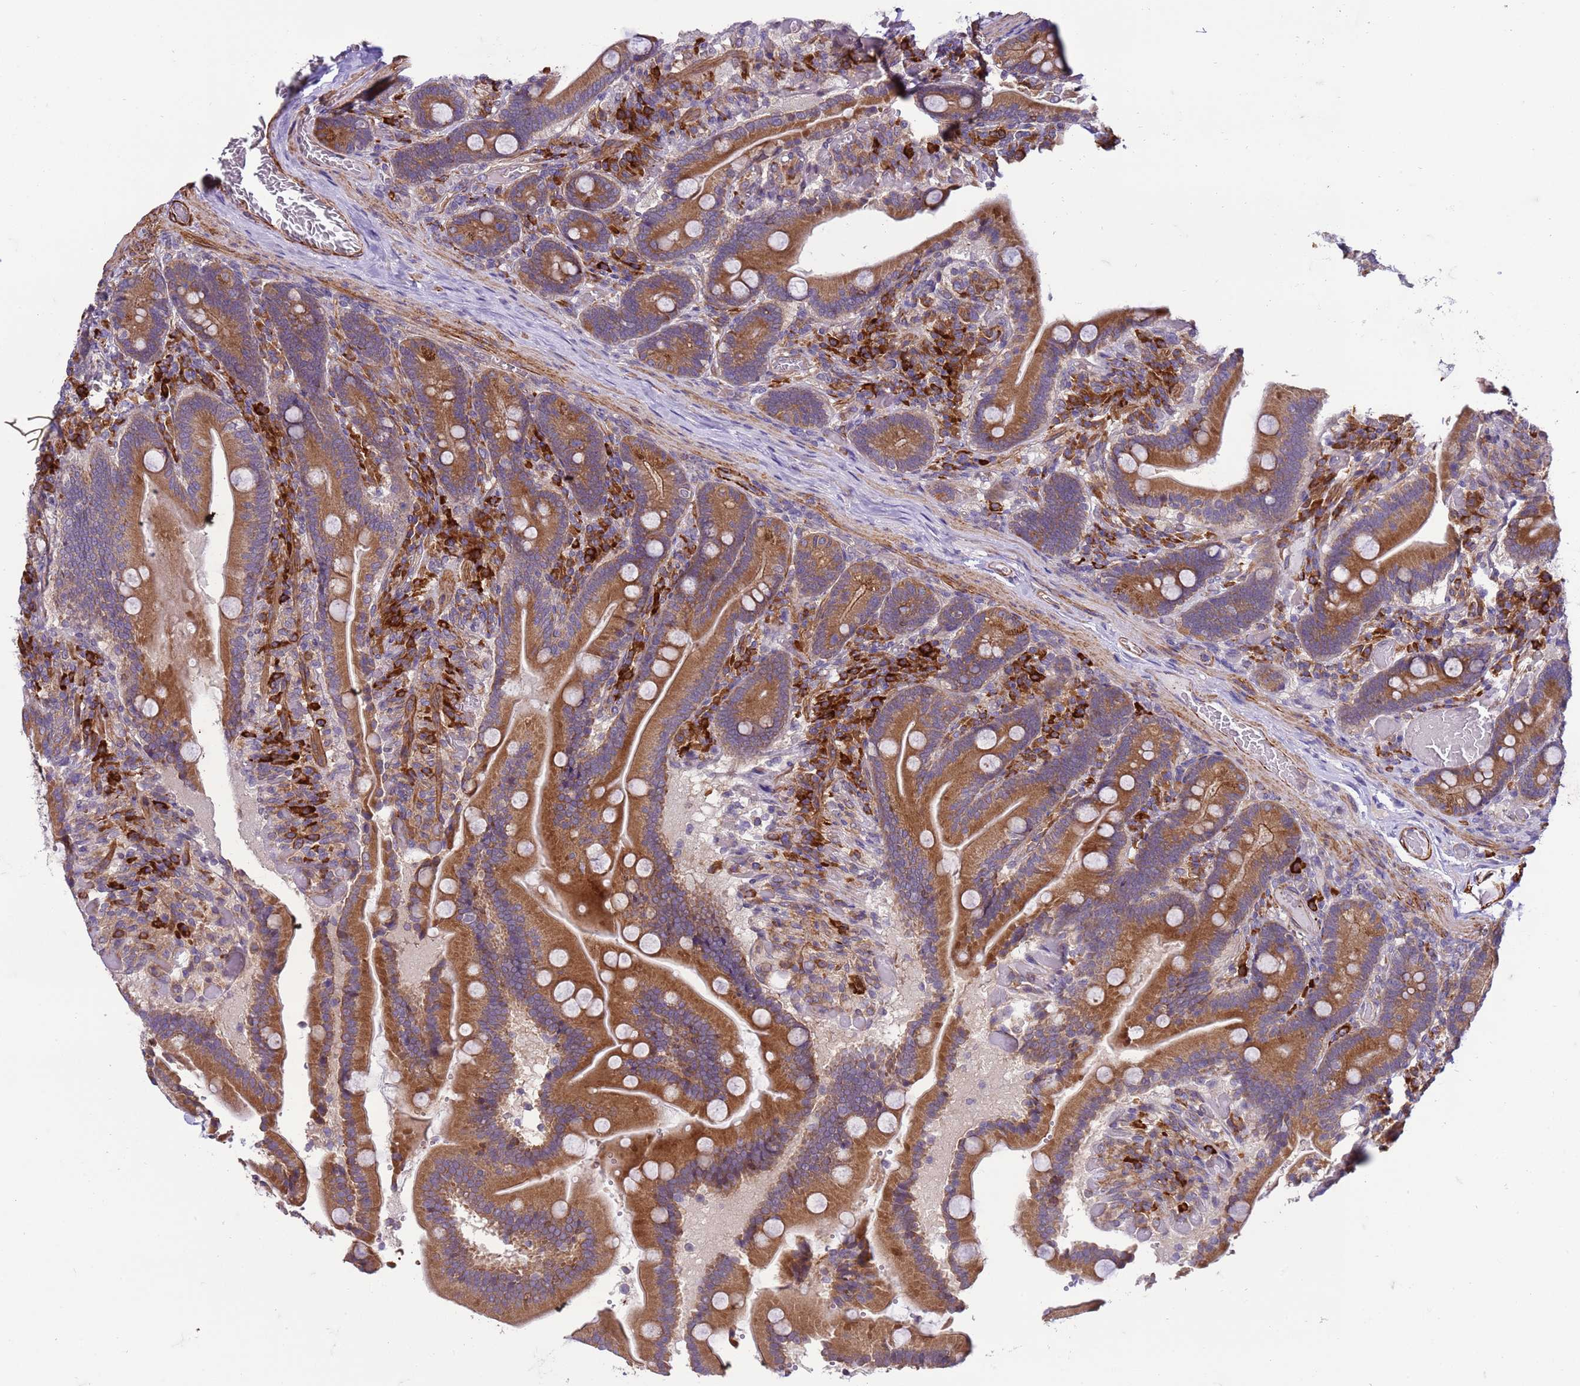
{"staining": {"intensity": "moderate", "quantity": ">75%", "location": "cytoplasmic/membranous"}, "tissue": "duodenum", "cell_type": "Glandular cells", "image_type": "normal", "snomed": [{"axis": "morphology", "description": "Normal tissue, NOS"}, {"axis": "topography", "description": "Duodenum"}], "caption": "DAB (3,3'-diaminobenzidine) immunohistochemical staining of normal duodenum reveals moderate cytoplasmic/membranous protein positivity in approximately >75% of glandular cells. Using DAB (3,3'-diaminobenzidine) (brown) and hematoxylin (blue) stains, captured at high magnification using brightfield microscopy.", "gene": "GEN1", "patient": {"sex": "female", "age": 62}}